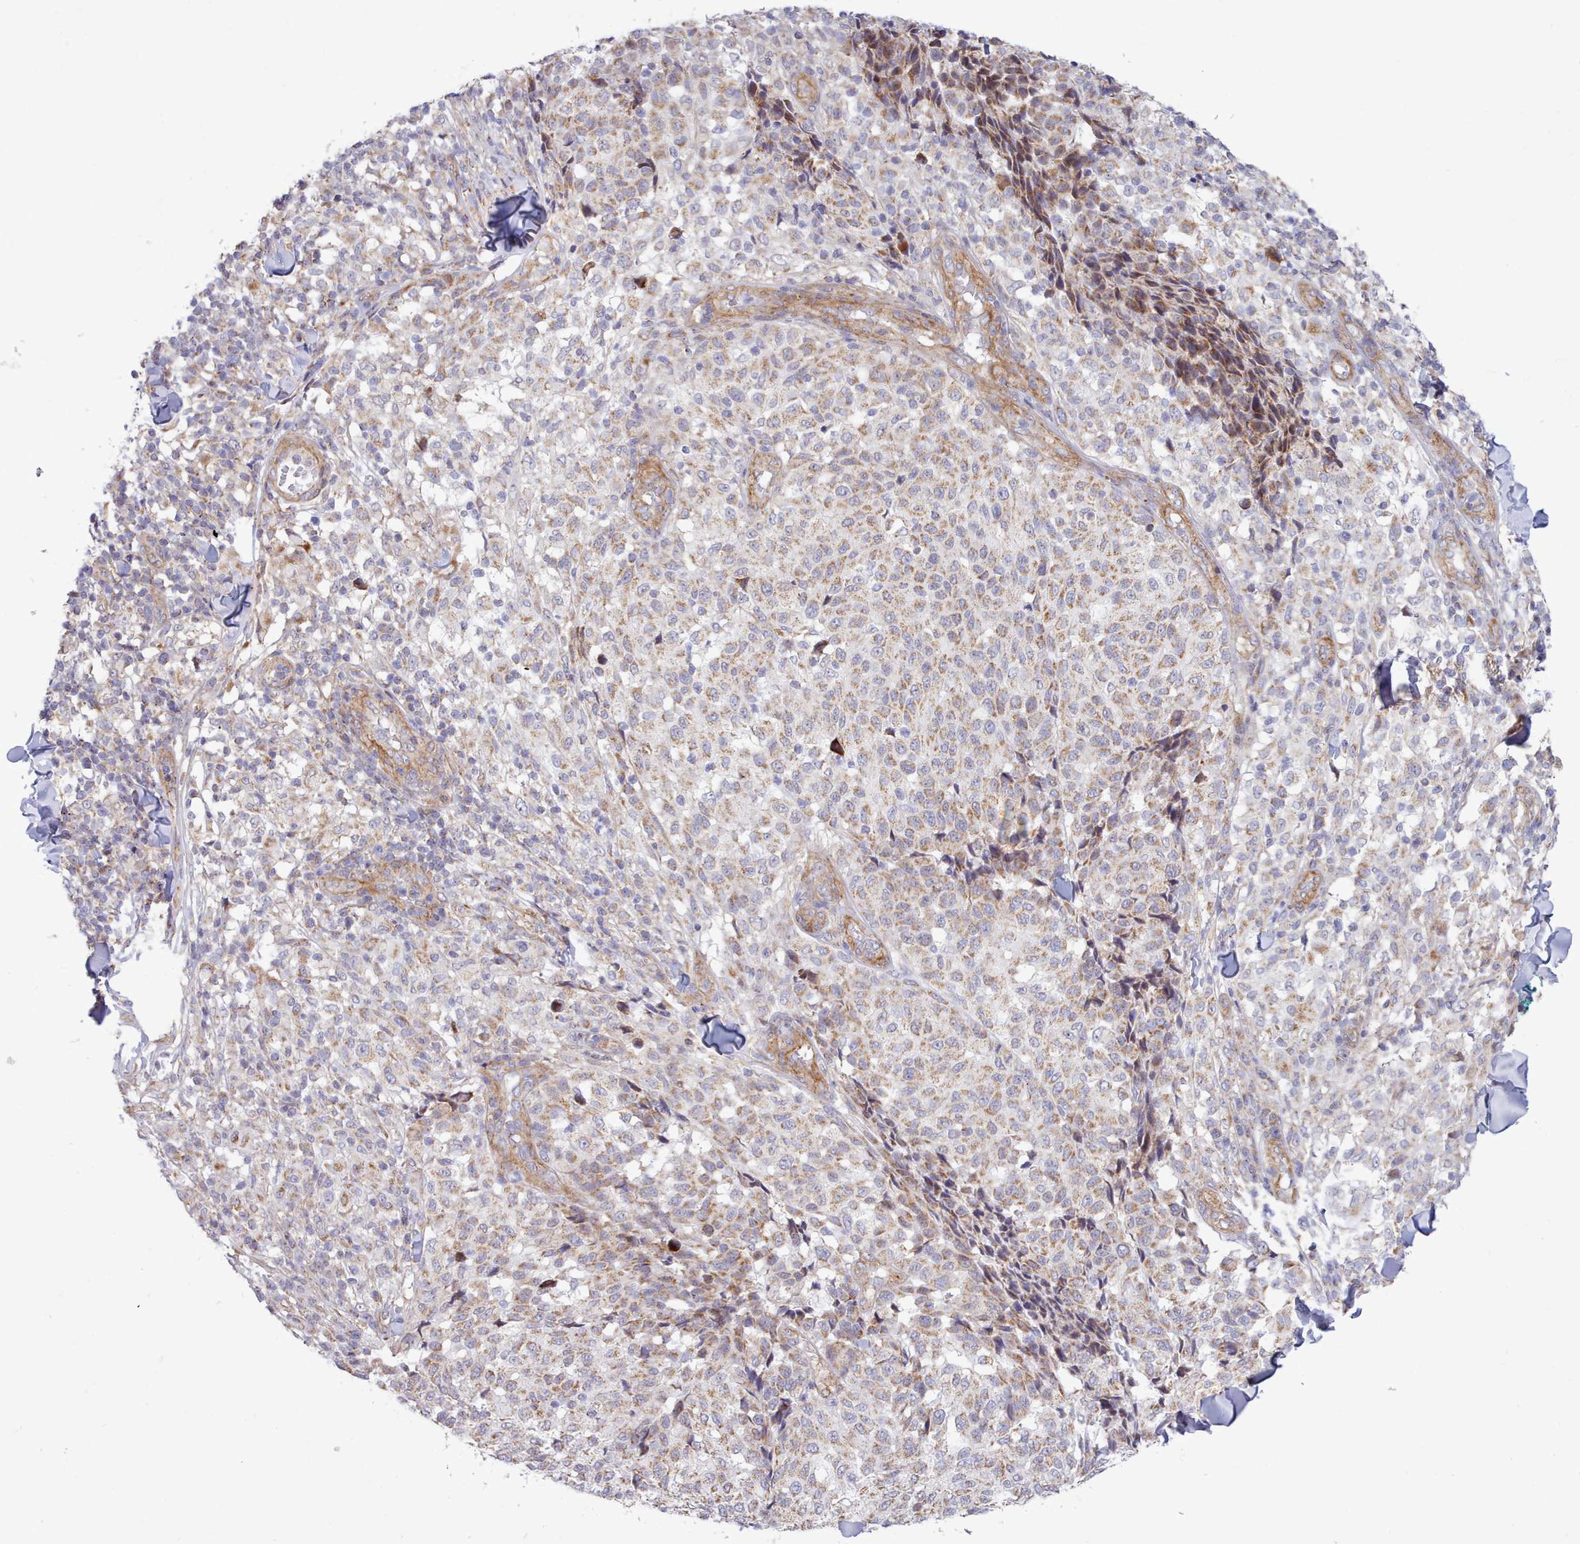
{"staining": {"intensity": "weak", "quantity": ">75%", "location": "cytoplasmic/membranous"}, "tissue": "melanoma", "cell_type": "Tumor cells", "image_type": "cancer", "snomed": [{"axis": "morphology", "description": "Malignant melanoma, NOS"}, {"axis": "topography", "description": "Skin"}], "caption": "Immunohistochemistry (IHC) staining of malignant melanoma, which demonstrates low levels of weak cytoplasmic/membranous positivity in about >75% of tumor cells indicating weak cytoplasmic/membranous protein expression. The staining was performed using DAB (3,3'-diaminobenzidine) (brown) for protein detection and nuclei were counterstained in hematoxylin (blue).", "gene": "MRPL21", "patient": {"sex": "male", "age": 66}}